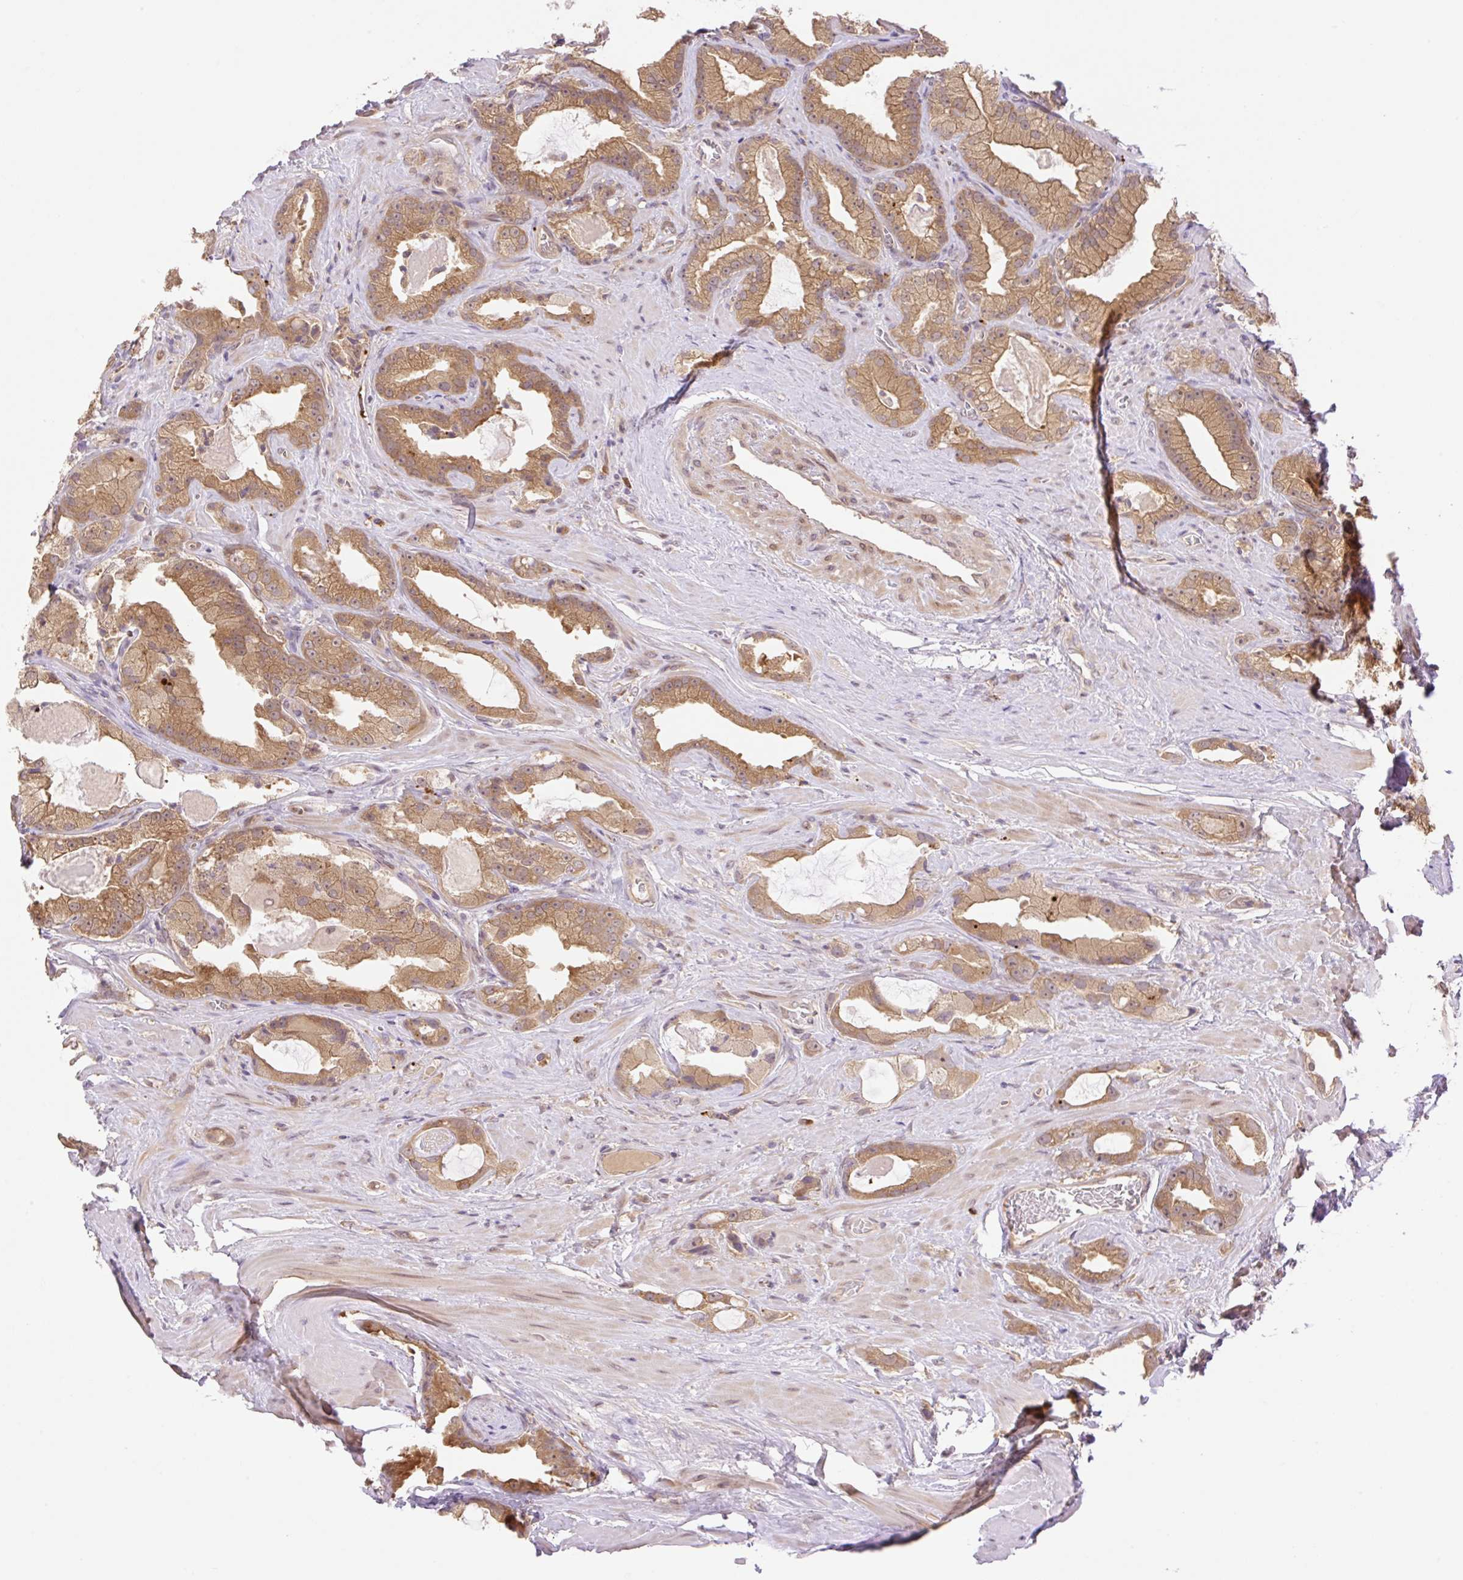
{"staining": {"intensity": "moderate", "quantity": ">75%", "location": "cytoplasmic/membranous"}, "tissue": "prostate cancer", "cell_type": "Tumor cells", "image_type": "cancer", "snomed": [{"axis": "morphology", "description": "Adenocarcinoma, High grade"}, {"axis": "topography", "description": "Prostate"}], "caption": "This histopathology image exhibits immunohistochemistry staining of prostate cancer (high-grade adenocarcinoma), with medium moderate cytoplasmic/membranous staining in about >75% of tumor cells.", "gene": "VPS25", "patient": {"sex": "male", "age": 68}}